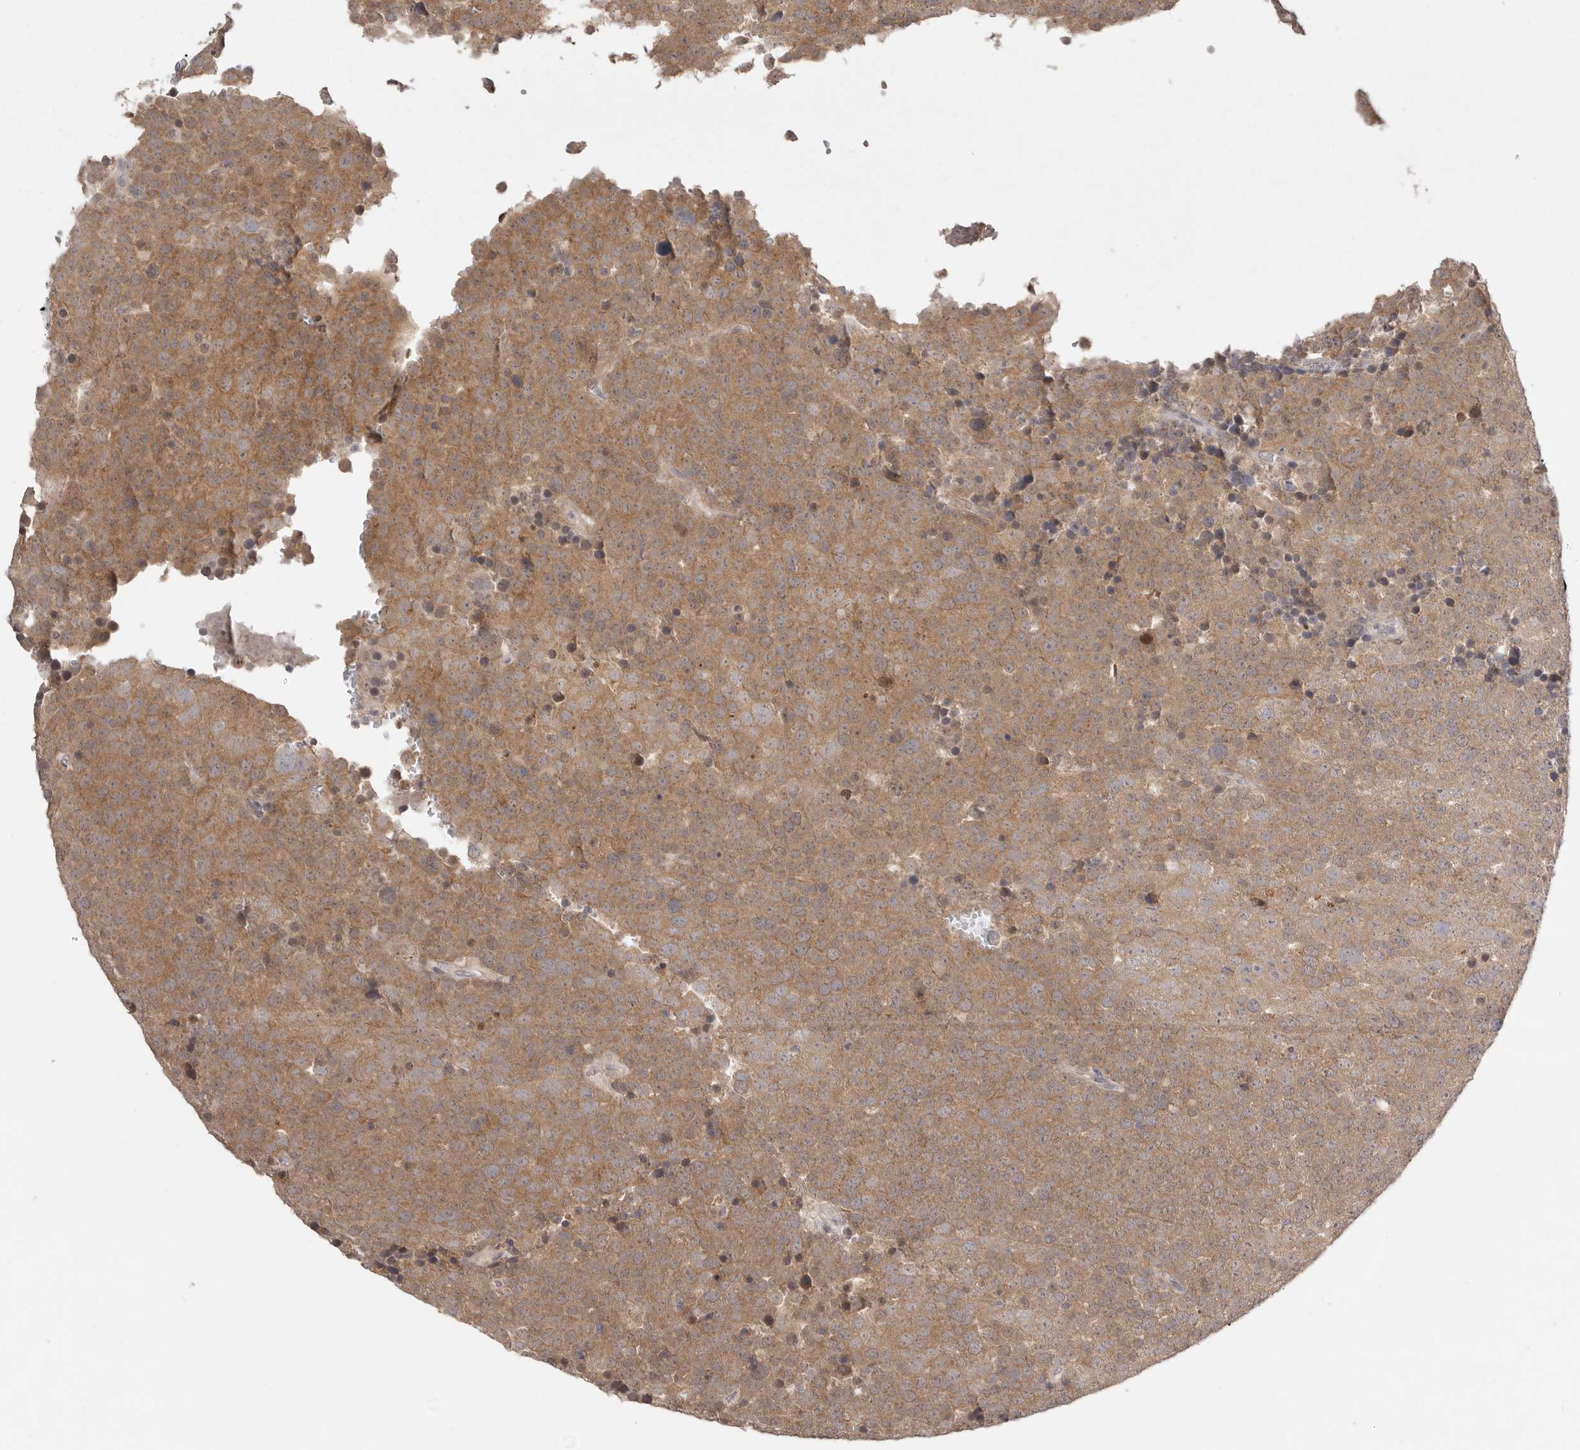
{"staining": {"intensity": "moderate", "quantity": ">75%", "location": "cytoplasmic/membranous"}, "tissue": "testis cancer", "cell_type": "Tumor cells", "image_type": "cancer", "snomed": [{"axis": "morphology", "description": "Seminoma, NOS"}, {"axis": "topography", "description": "Testis"}], "caption": "Immunohistochemical staining of human testis cancer shows medium levels of moderate cytoplasmic/membranous staining in about >75% of tumor cells.", "gene": "NSUN4", "patient": {"sex": "male", "age": 71}}